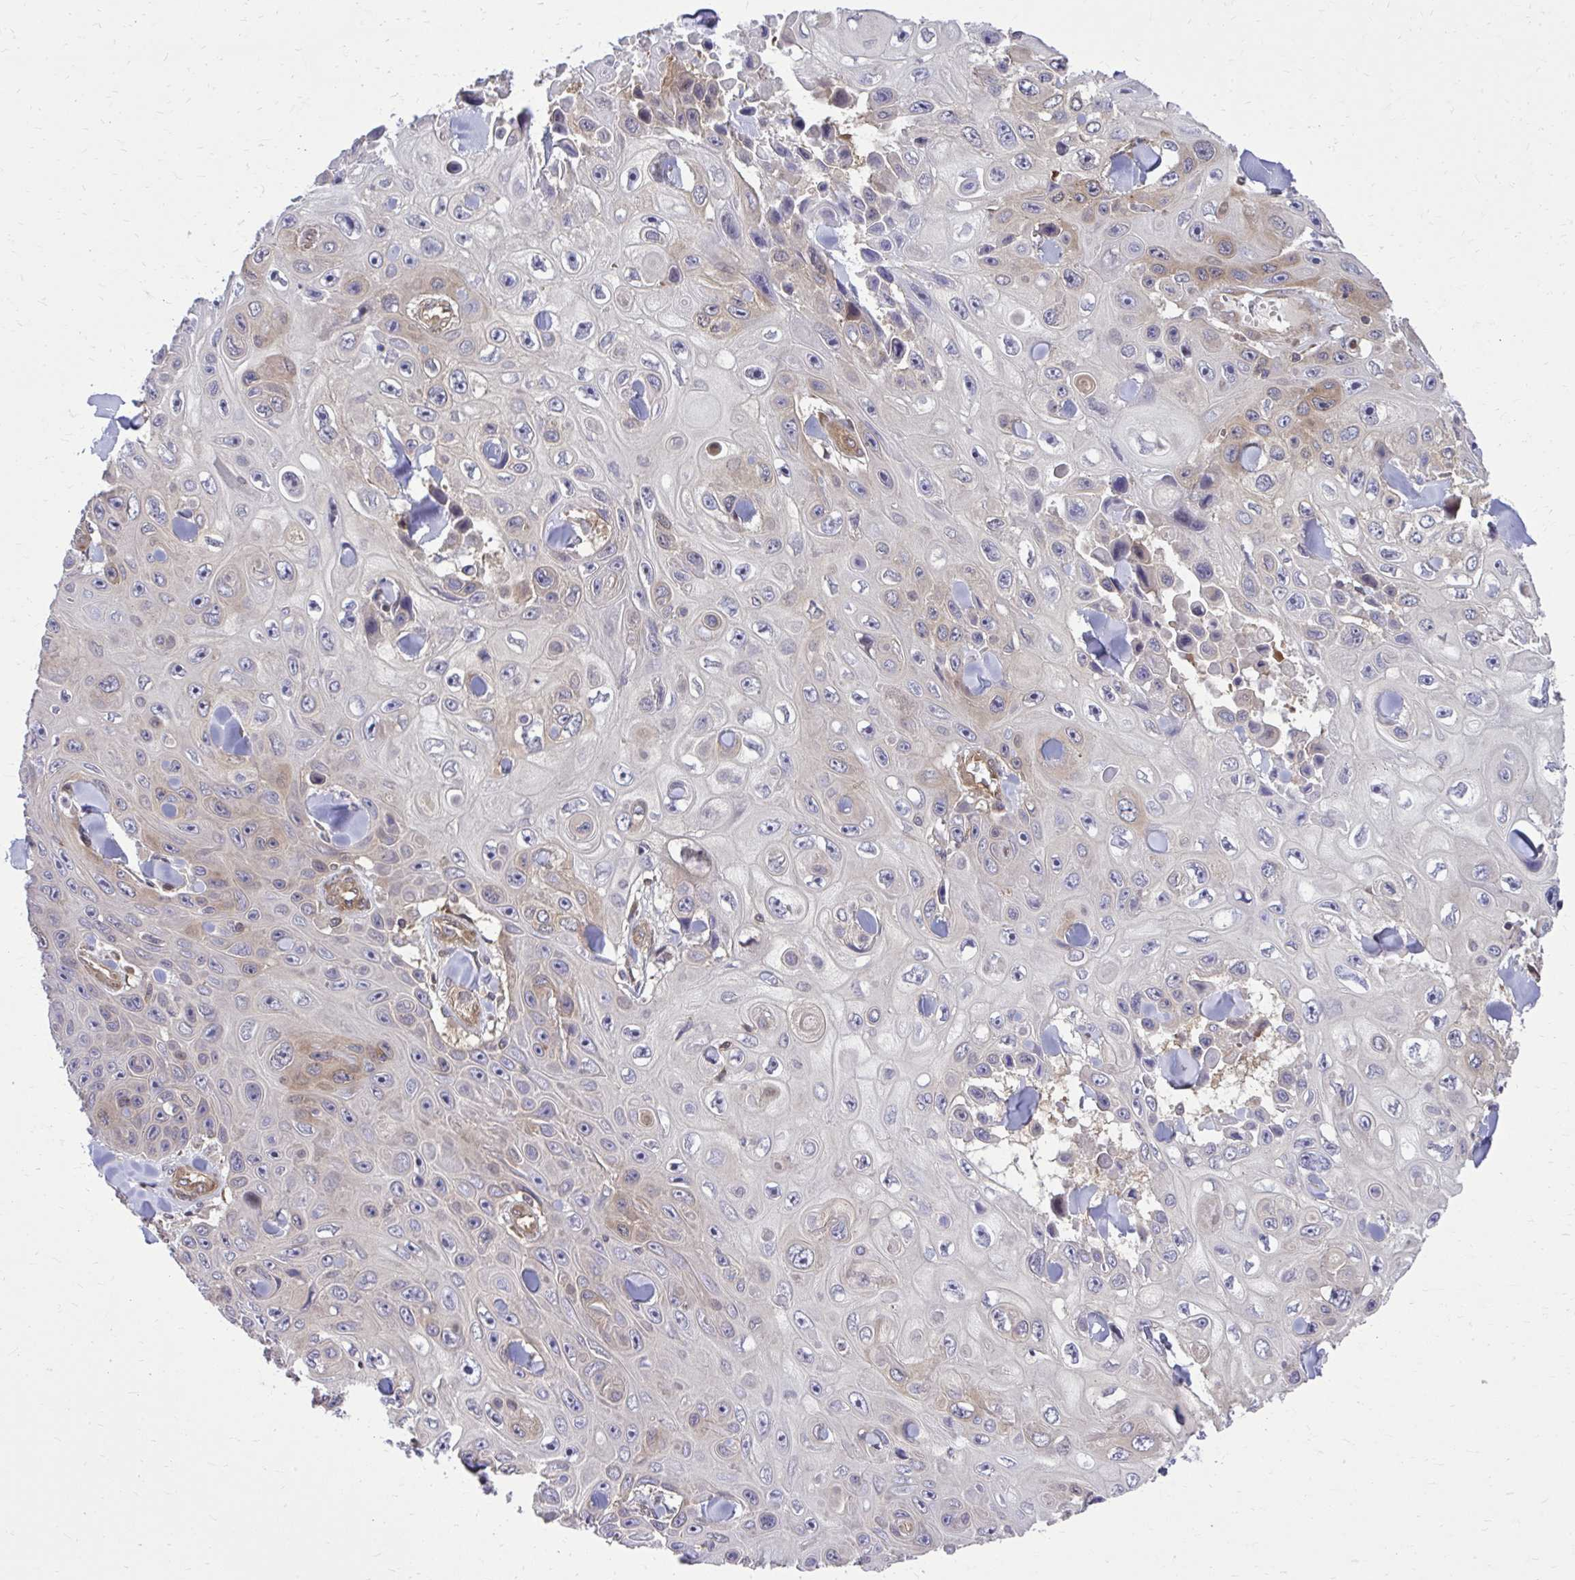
{"staining": {"intensity": "weak", "quantity": "25%-75%", "location": "cytoplasmic/membranous"}, "tissue": "skin cancer", "cell_type": "Tumor cells", "image_type": "cancer", "snomed": [{"axis": "morphology", "description": "Squamous cell carcinoma, NOS"}, {"axis": "topography", "description": "Skin"}], "caption": "The image shows a brown stain indicating the presence of a protein in the cytoplasmic/membranous of tumor cells in skin squamous cell carcinoma.", "gene": "PPP5C", "patient": {"sex": "male", "age": 82}}